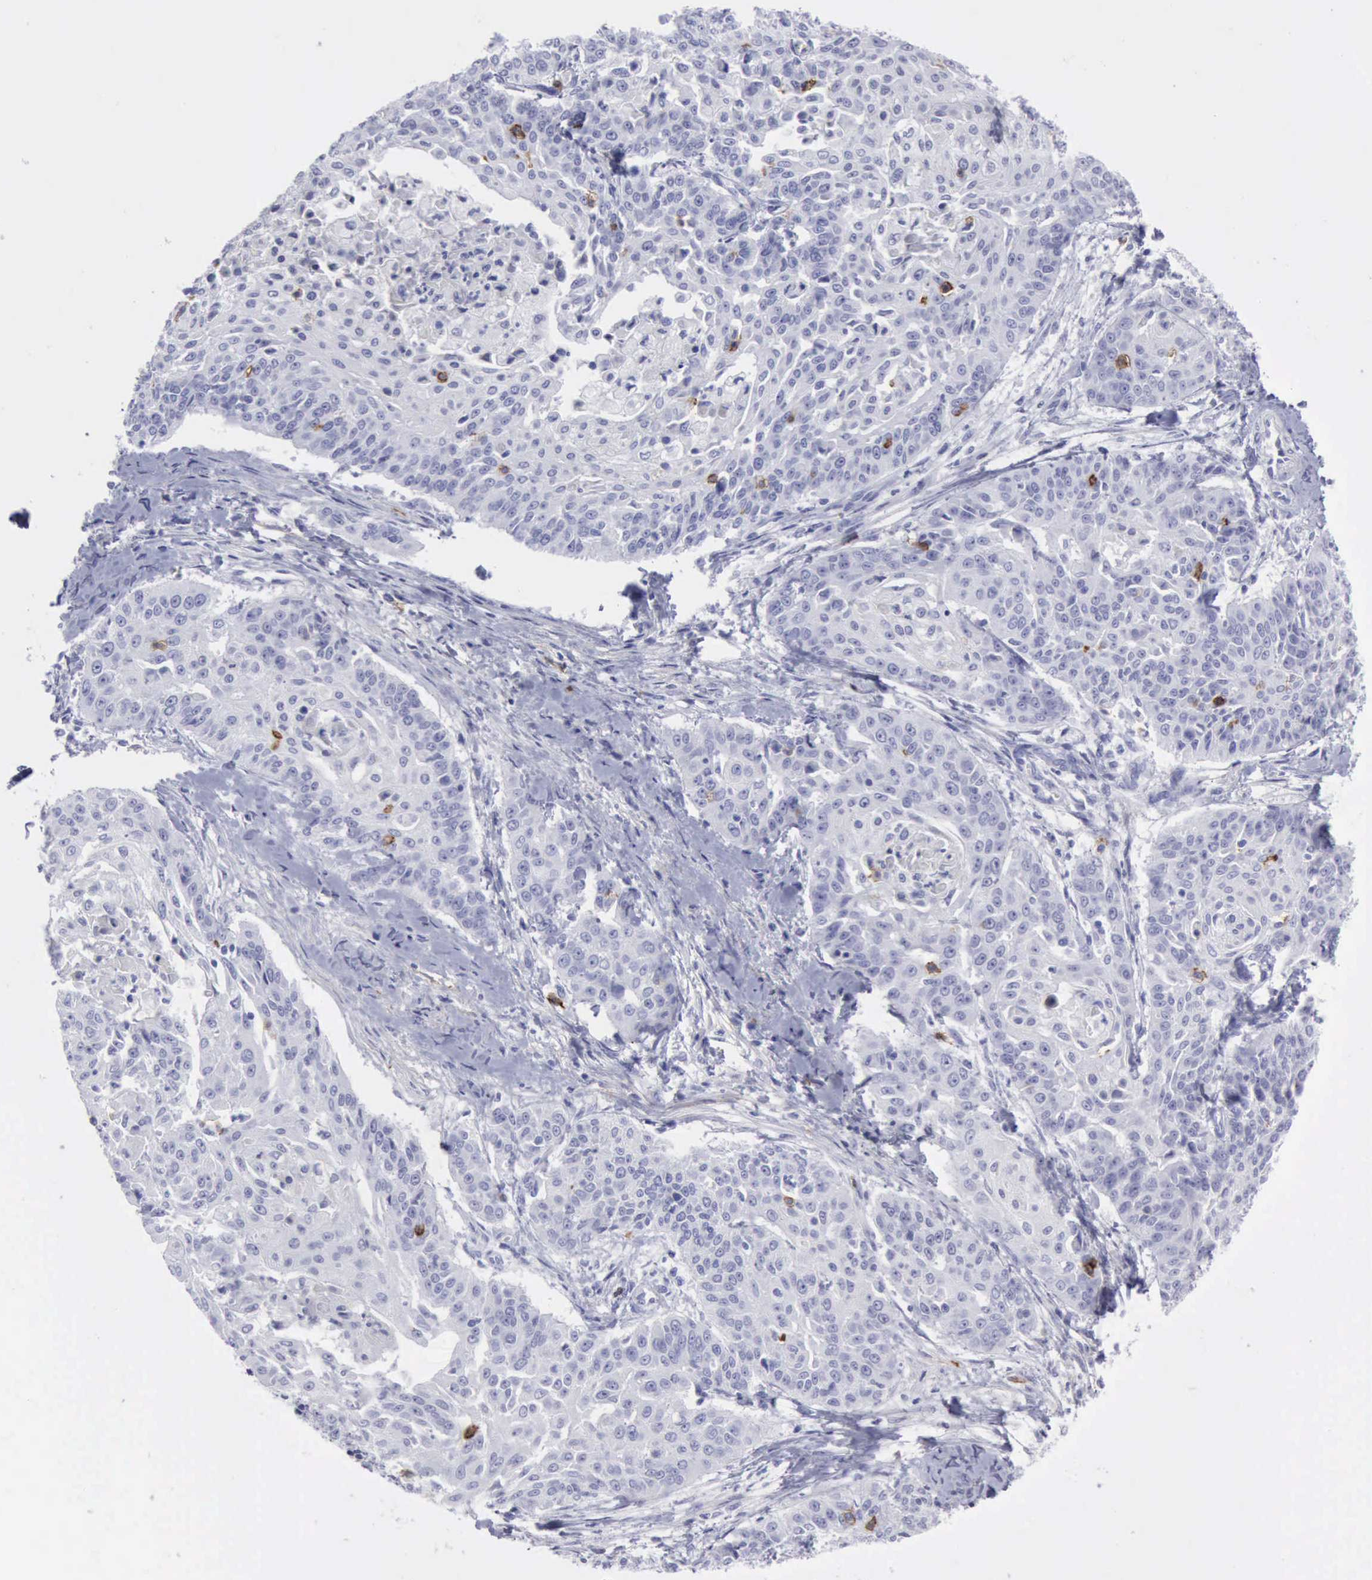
{"staining": {"intensity": "moderate", "quantity": "<25%", "location": "cytoplasmic/membranous,nuclear"}, "tissue": "cervical cancer", "cell_type": "Tumor cells", "image_type": "cancer", "snomed": [{"axis": "morphology", "description": "Squamous cell carcinoma, NOS"}, {"axis": "topography", "description": "Cervix"}], "caption": "High-magnification brightfield microscopy of squamous cell carcinoma (cervical) stained with DAB (brown) and counterstained with hematoxylin (blue). tumor cells exhibit moderate cytoplasmic/membranous and nuclear positivity is identified in approximately<25% of cells.", "gene": "NCAM1", "patient": {"sex": "female", "age": 64}}